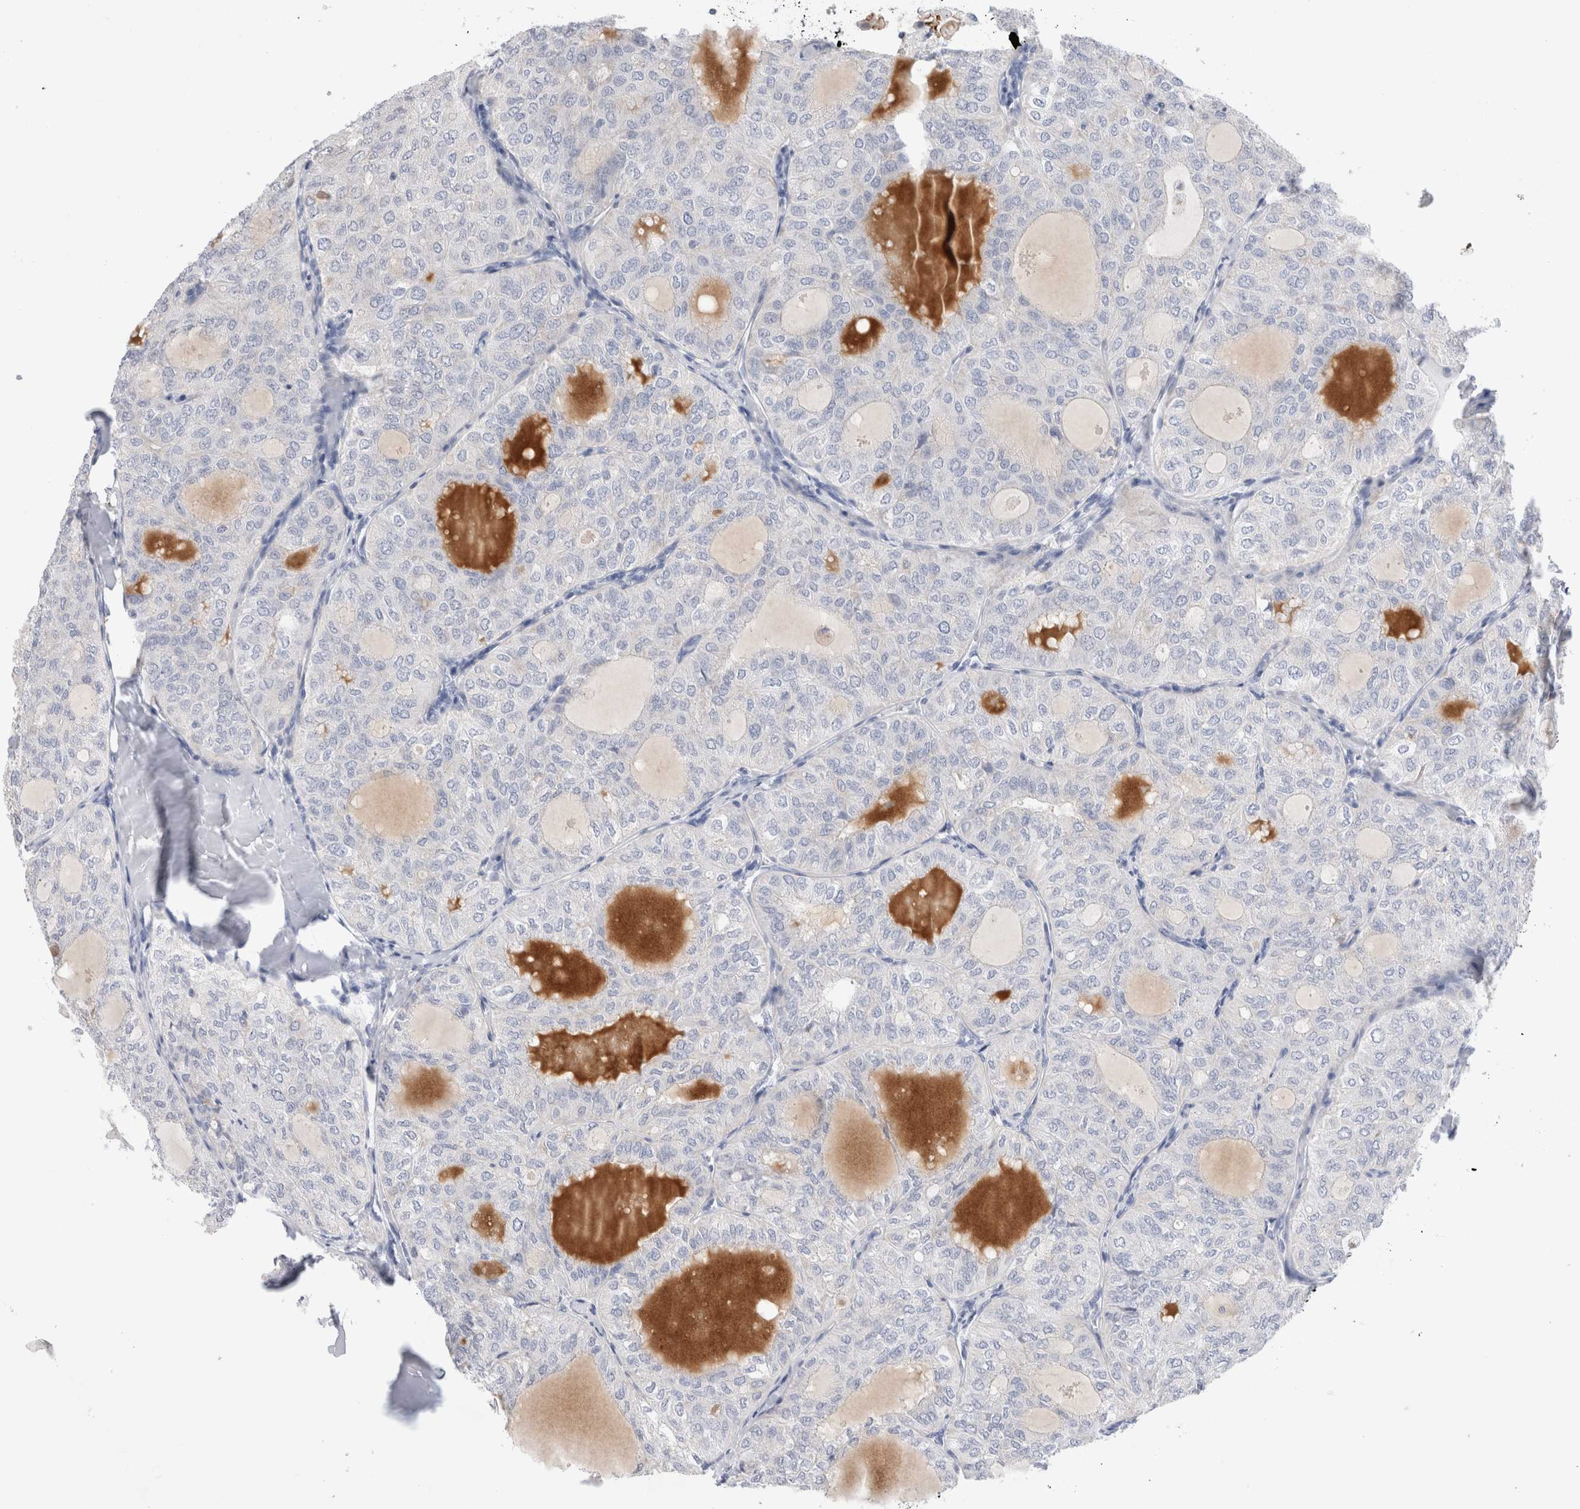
{"staining": {"intensity": "negative", "quantity": "none", "location": "none"}, "tissue": "thyroid cancer", "cell_type": "Tumor cells", "image_type": "cancer", "snomed": [{"axis": "morphology", "description": "Follicular adenoma carcinoma, NOS"}, {"axis": "topography", "description": "Thyroid gland"}], "caption": "This is an immunohistochemistry (IHC) photomicrograph of thyroid follicular adenoma carcinoma. There is no expression in tumor cells.", "gene": "ECHDC2", "patient": {"sex": "male", "age": 75}}